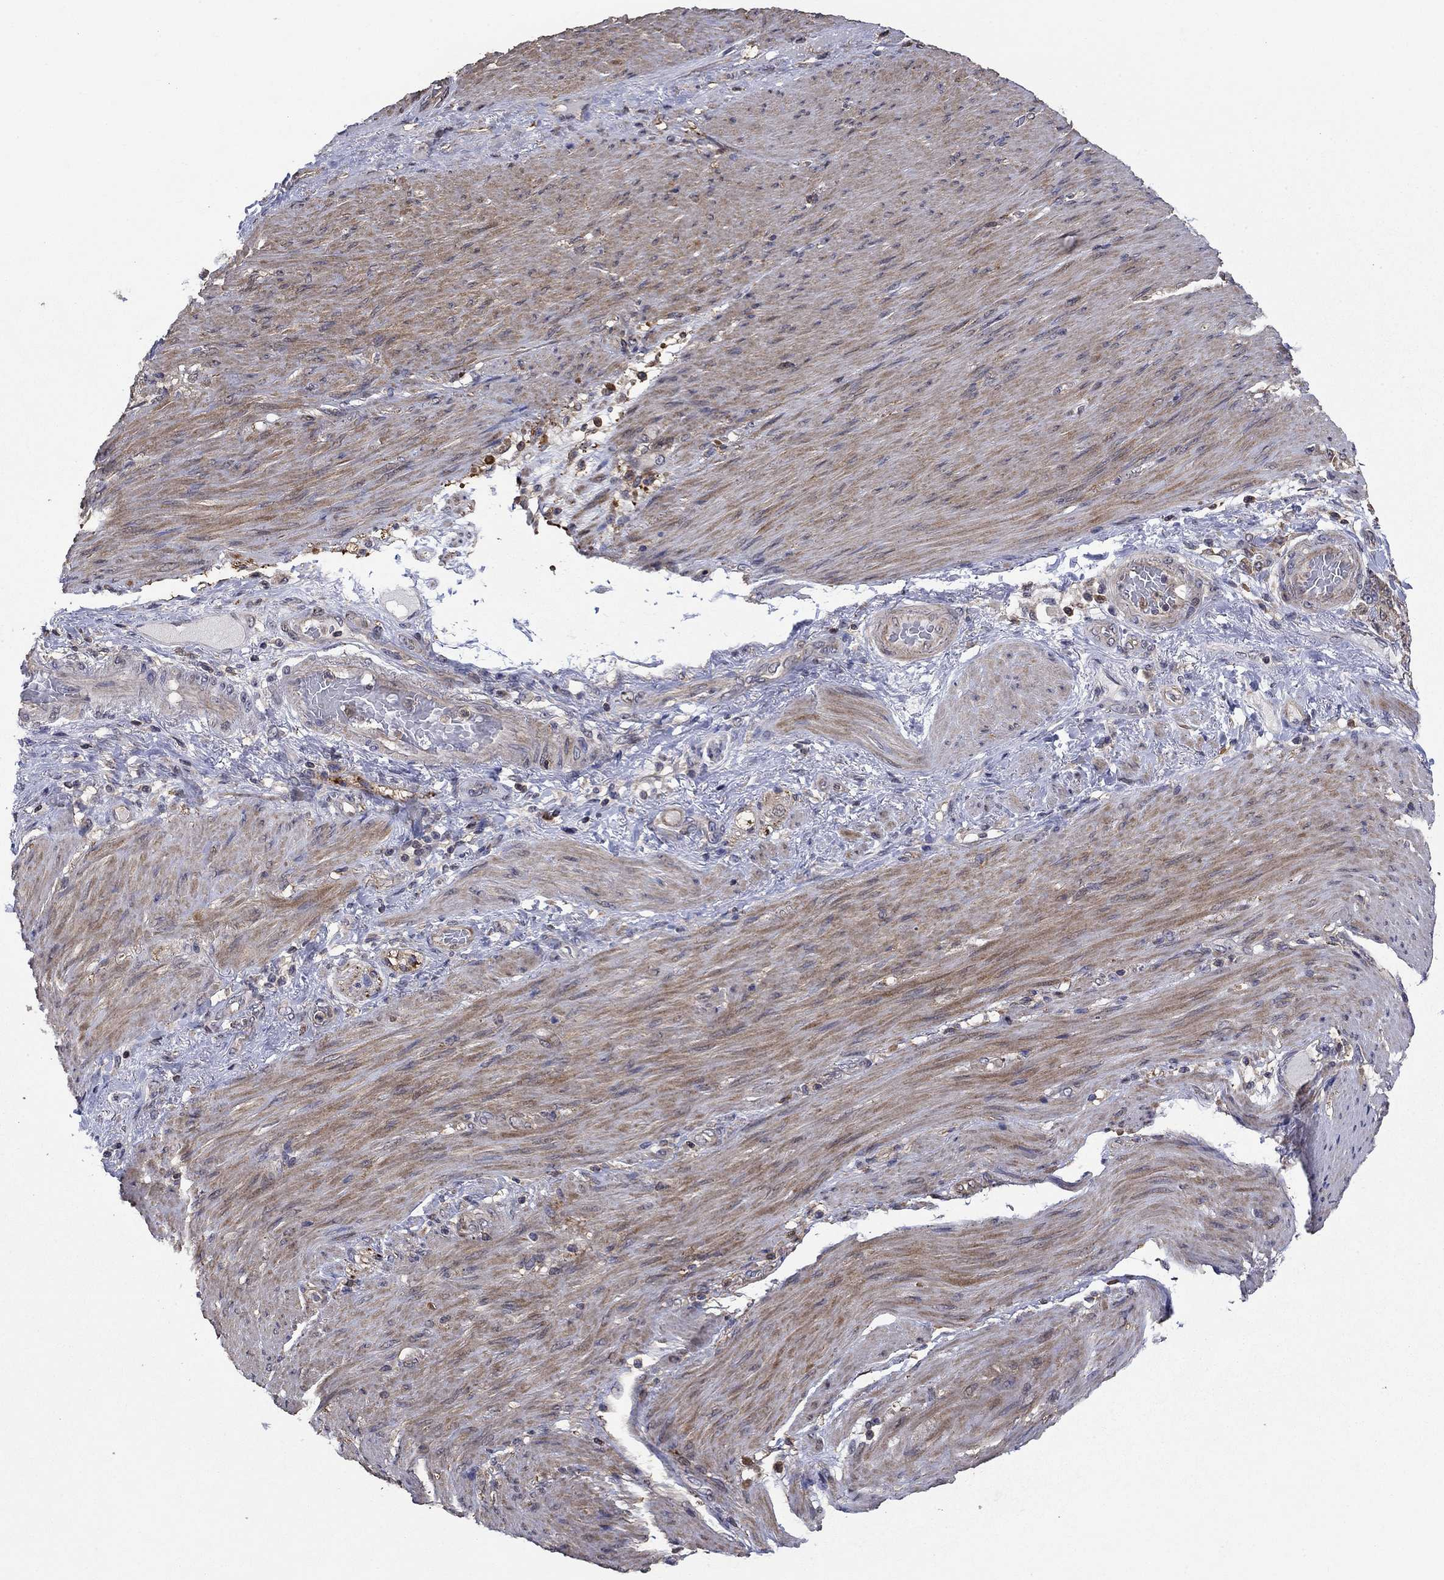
{"staining": {"intensity": "moderate", "quantity": "<25%", "location": "cytoplasmic/membranous"}, "tissue": "stomach cancer", "cell_type": "Tumor cells", "image_type": "cancer", "snomed": [{"axis": "morphology", "description": "Normal tissue, NOS"}, {"axis": "morphology", "description": "Adenocarcinoma, NOS"}, {"axis": "topography", "description": "Stomach"}], "caption": "Brown immunohistochemical staining in stomach cancer (adenocarcinoma) displays moderate cytoplasmic/membranous expression in about <25% of tumor cells.", "gene": "DVL1", "patient": {"sex": "female", "age": 79}}